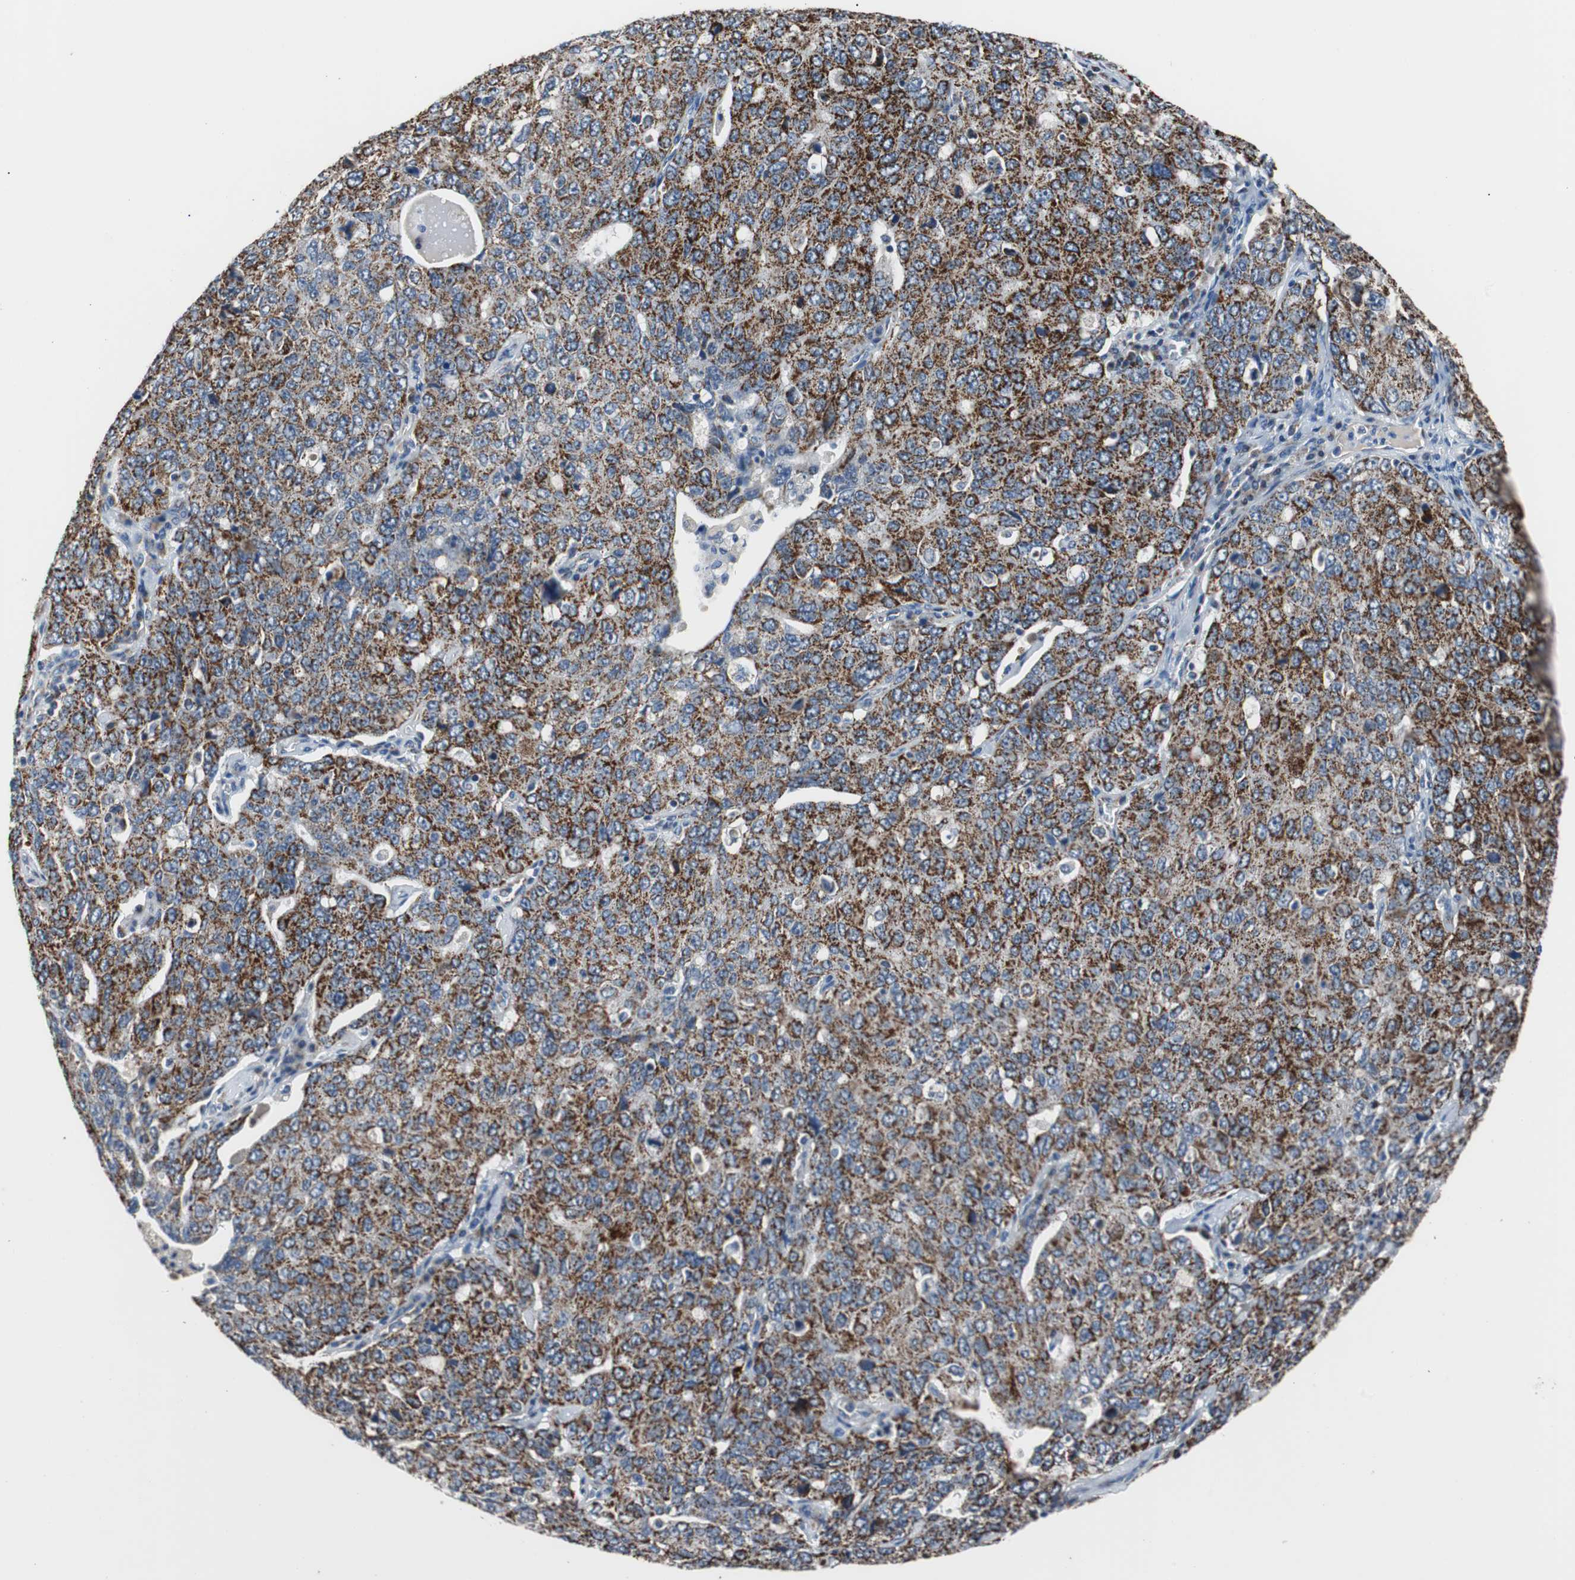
{"staining": {"intensity": "strong", "quantity": ">75%", "location": "cytoplasmic/membranous"}, "tissue": "ovarian cancer", "cell_type": "Tumor cells", "image_type": "cancer", "snomed": [{"axis": "morphology", "description": "Carcinoma, endometroid"}, {"axis": "topography", "description": "Ovary"}], "caption": "DAB (3,3'-diaminobenzidine) immunohistochemical staining of ovarian cancer (endometroid carcinoma) demonstrates strong cytoplasmic/membranous protein positivity in about >75% of tumor cells.", "gene": "PITRM1", "patient": {"sex": "female", "age": 62}}